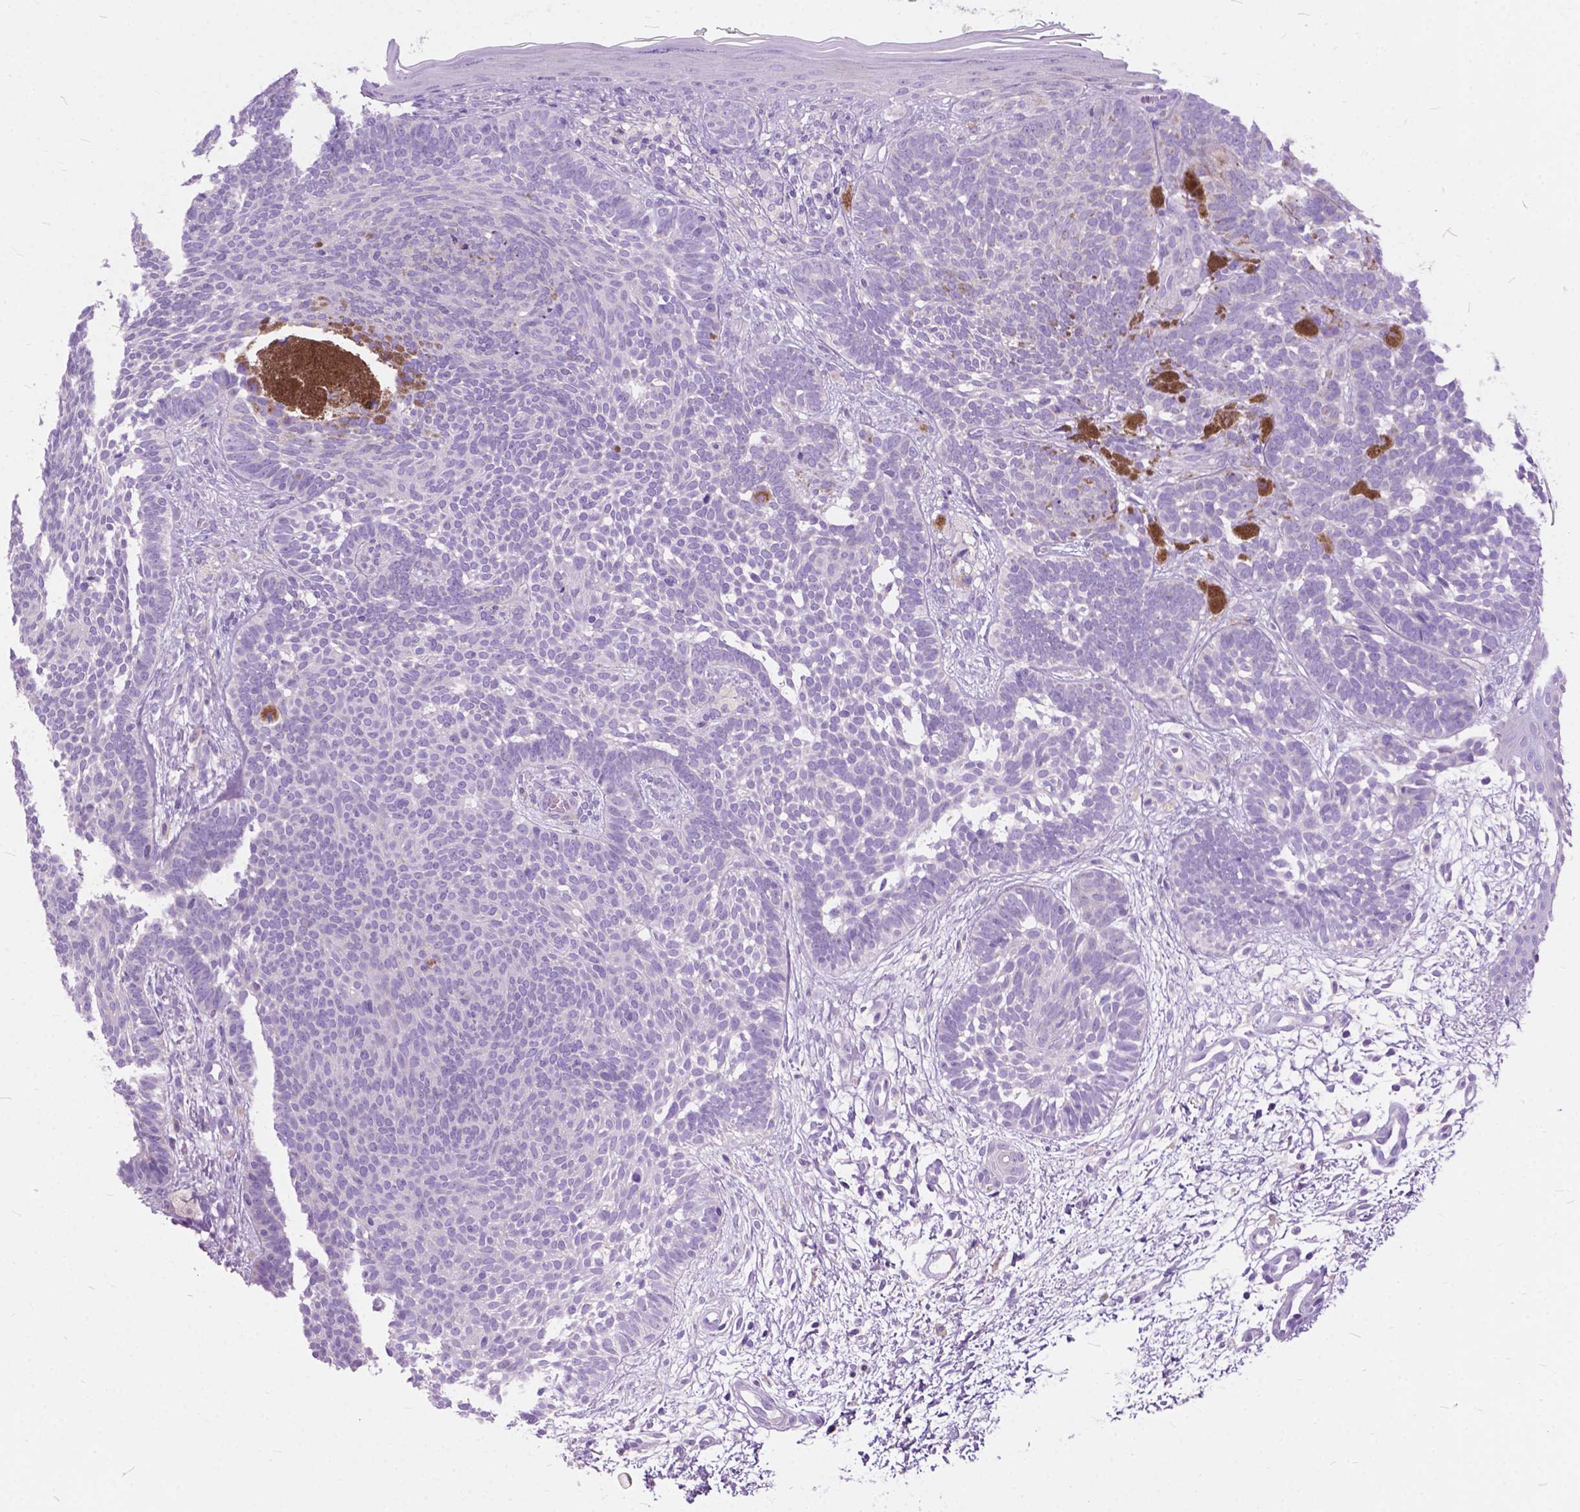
{"staining": {"intensity": "negative", "quantity": "none", "location": "none"}, "tissue": "skin cancer", "cell_type": "Tumor cells", "image_type": "cancer", "snomed": [{"axis": "morphology", "description": "Basal cell carcinoma"}, {"axis": "topography", "description": "Skin"}], "caption": "Tumor cells are negative for protein expression in human skin cancer (basal cell carcinoma). Nuclei are stained in blue.", "gene": "PRR35", "patient": {"sex": "female", "age": 85}}